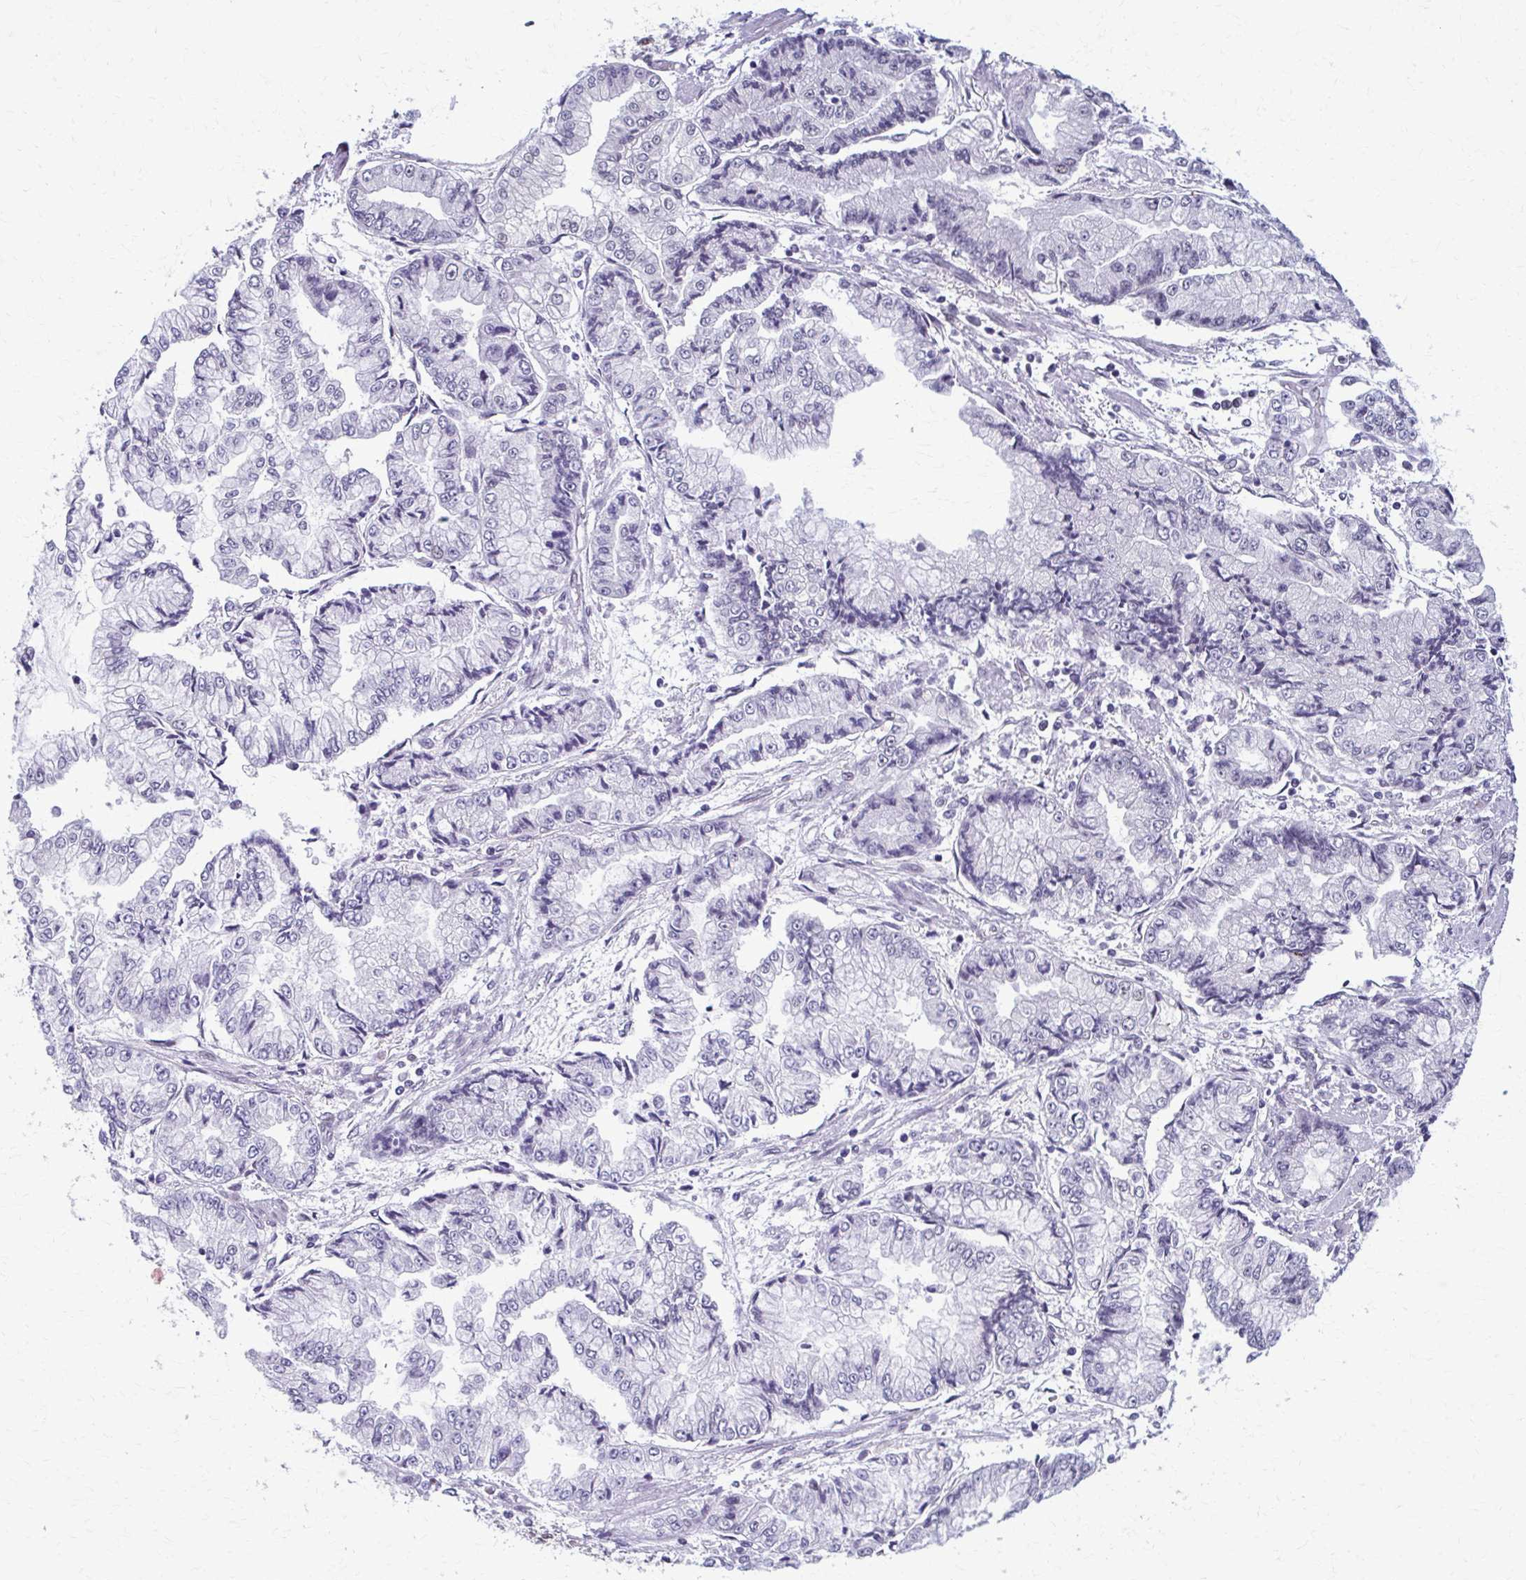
{"staining": {"intensity": "negative", "quantity": "none", "location": "none"}, "tissue": "stomach cancer", "cell_type": "Tumor cells", "image_type": "cancer", "snomed": [{"axis": "morphology", "description": "Adenocarcinoma, NOS"}, {"axis": "topography", "description": "Stomach, upper"}], "caption": "An immunohistochemistry (IHC) histopathology image of stomach cancer (adenocarcinoma) is shown. There is no staining in tumor cells of stomach cancer (adenocarcinoma).", "gene": "SETBP1", "patient": {"sex": "female", "age": 74}}